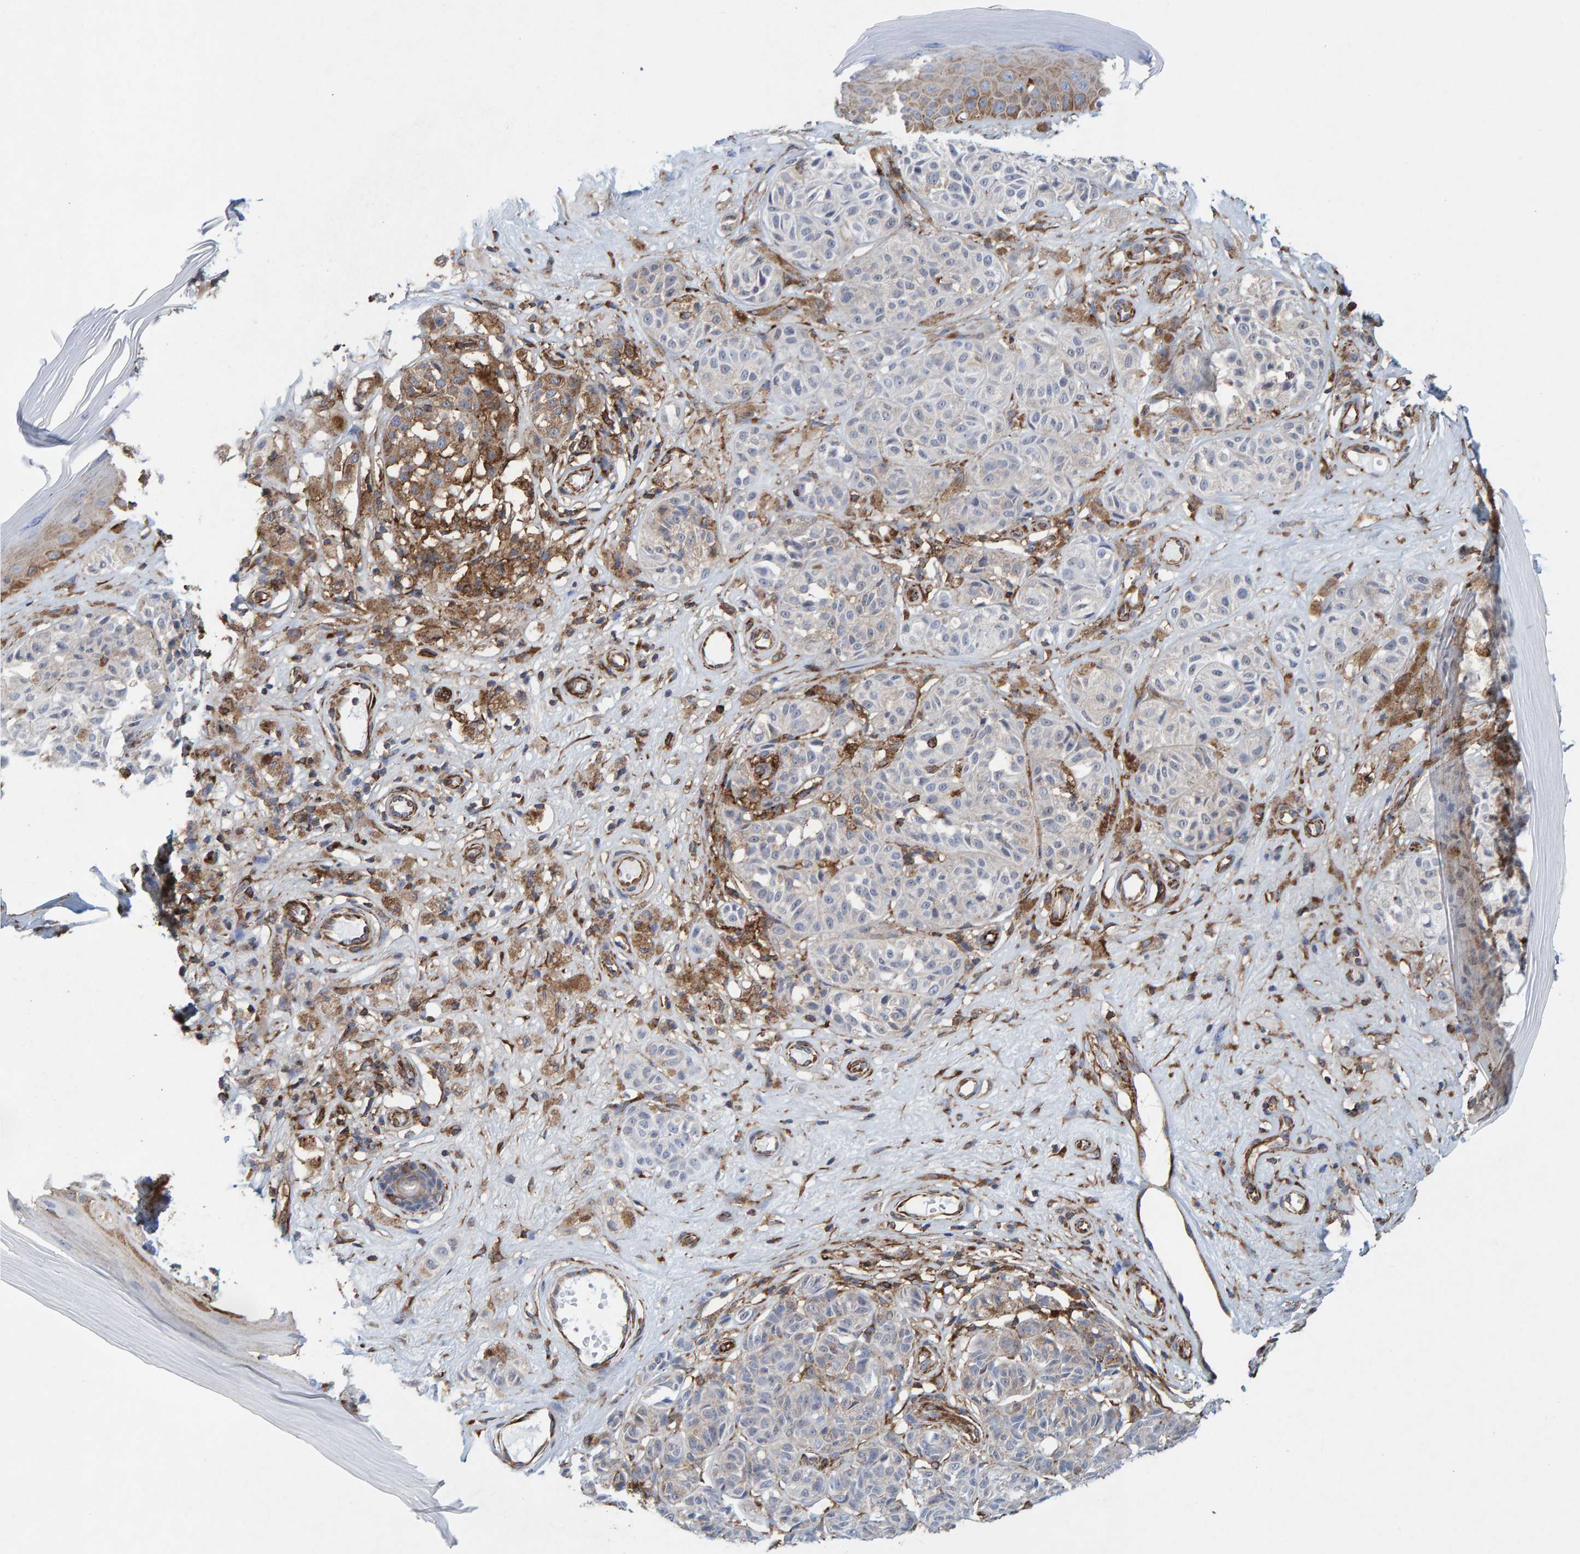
{"staining": {"intensity": "negative", "quantity": "none", "location": "none"}, "tissue": "melanoma", "cell_type": "Tumor cells", "image_type": "cancer", "snomed": [{"axis": "morphology", "description": "Malignant melanoma, NOS"}, {"axis": "topography", "description": "Skin"}], "caption": "An IHC image of melanoma is shown. There is no staining in tumor cells of melanoma.", "gene": "MVP", "patient": {"sex": "female", "age": 64}}